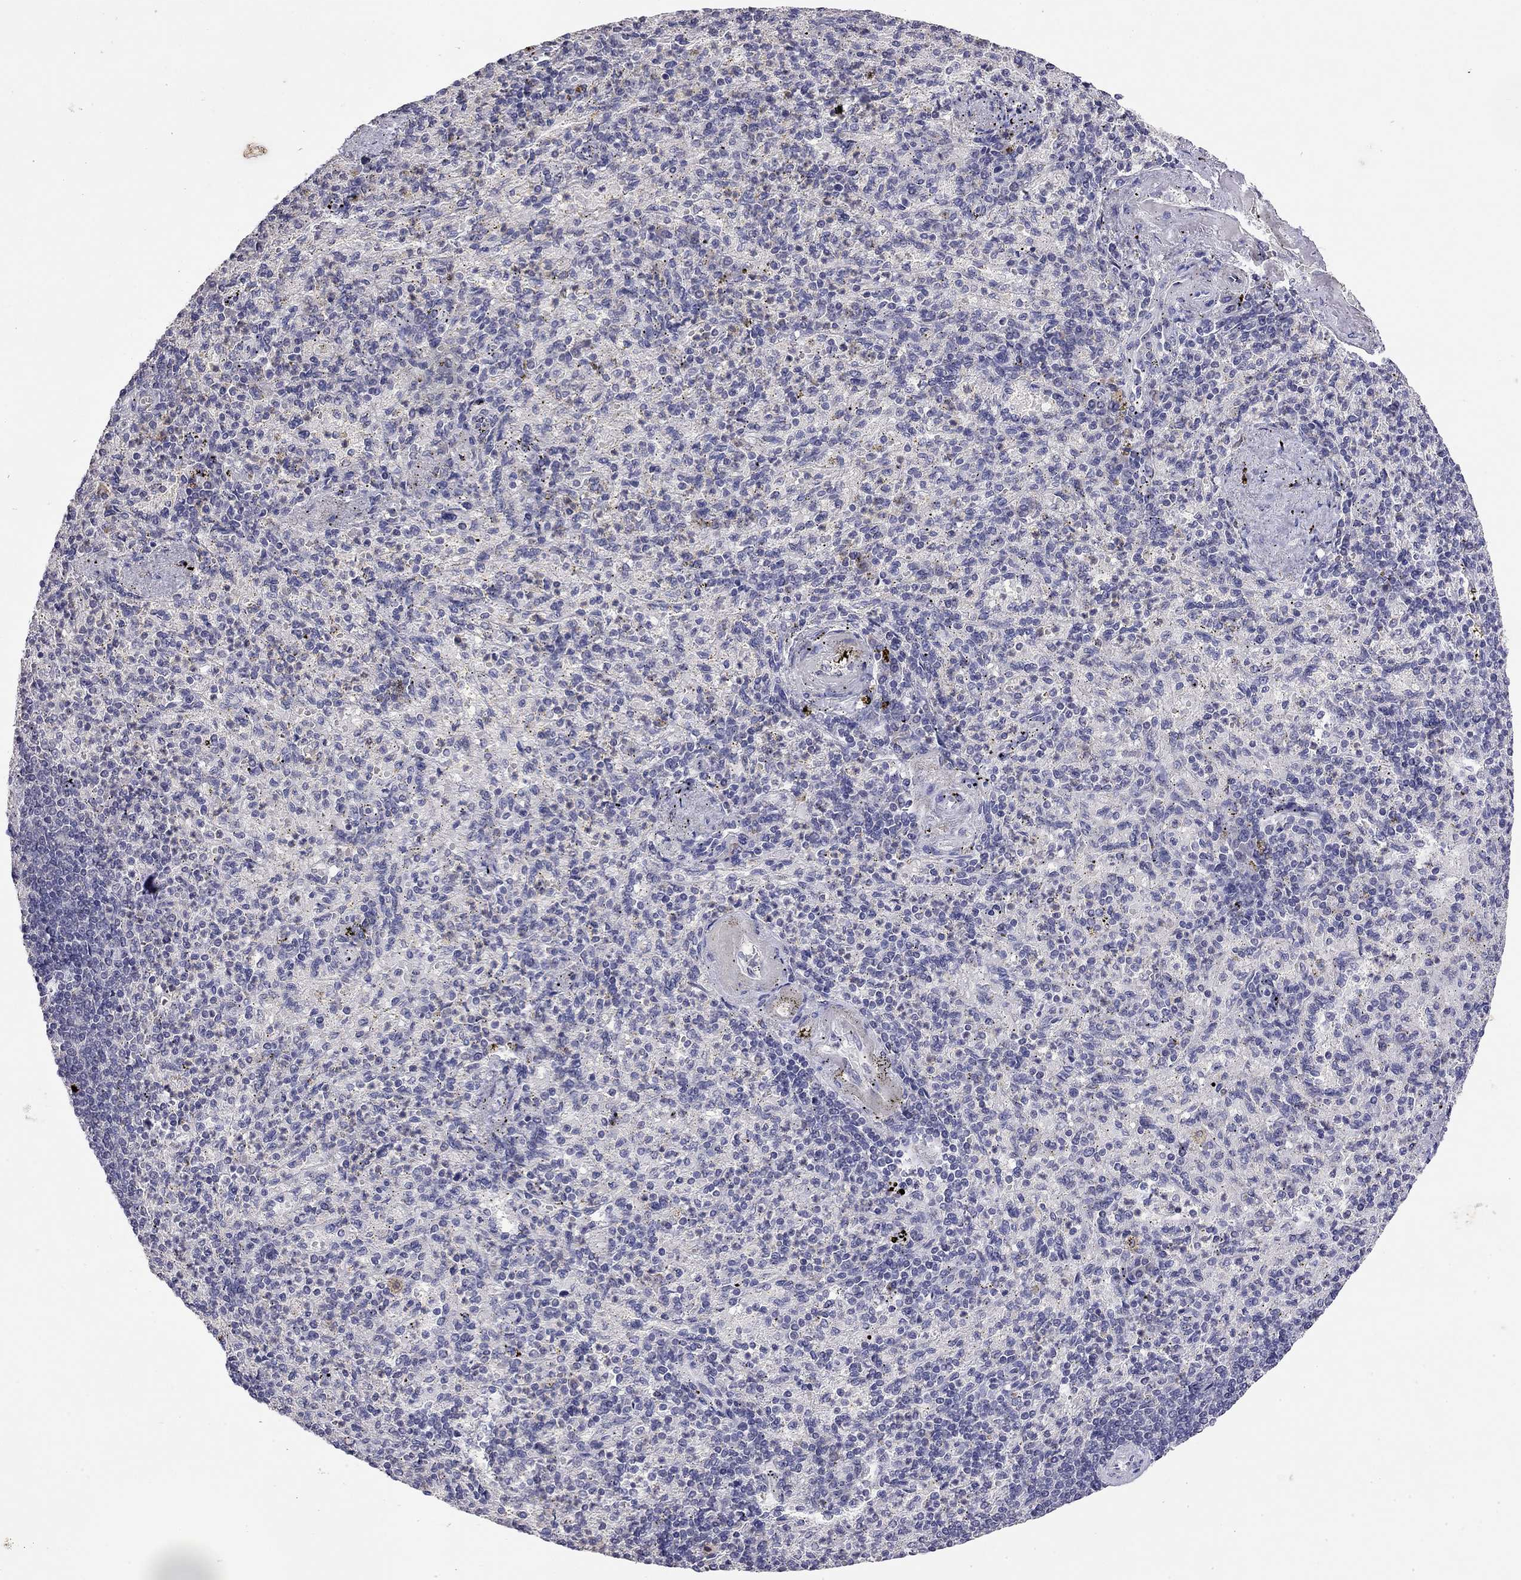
{"staining": {"intensity": "negative", "quantity": "none", "location": "none"}, "tissue": "spleen", "cell_type": "Cells in red pulp", "image_type": "normal", "snomed": [{"axis": "morphology", "description": "Normal tissue, NOS"}, {"axis": "topography", "description": "Spleen"}], "caption": "Cells in red pulp show no significant protein expression in benign spleen. Nuclei are stained in blue.", "gene": "WNK3", "patient": {"sex": "female", "age": 74}}